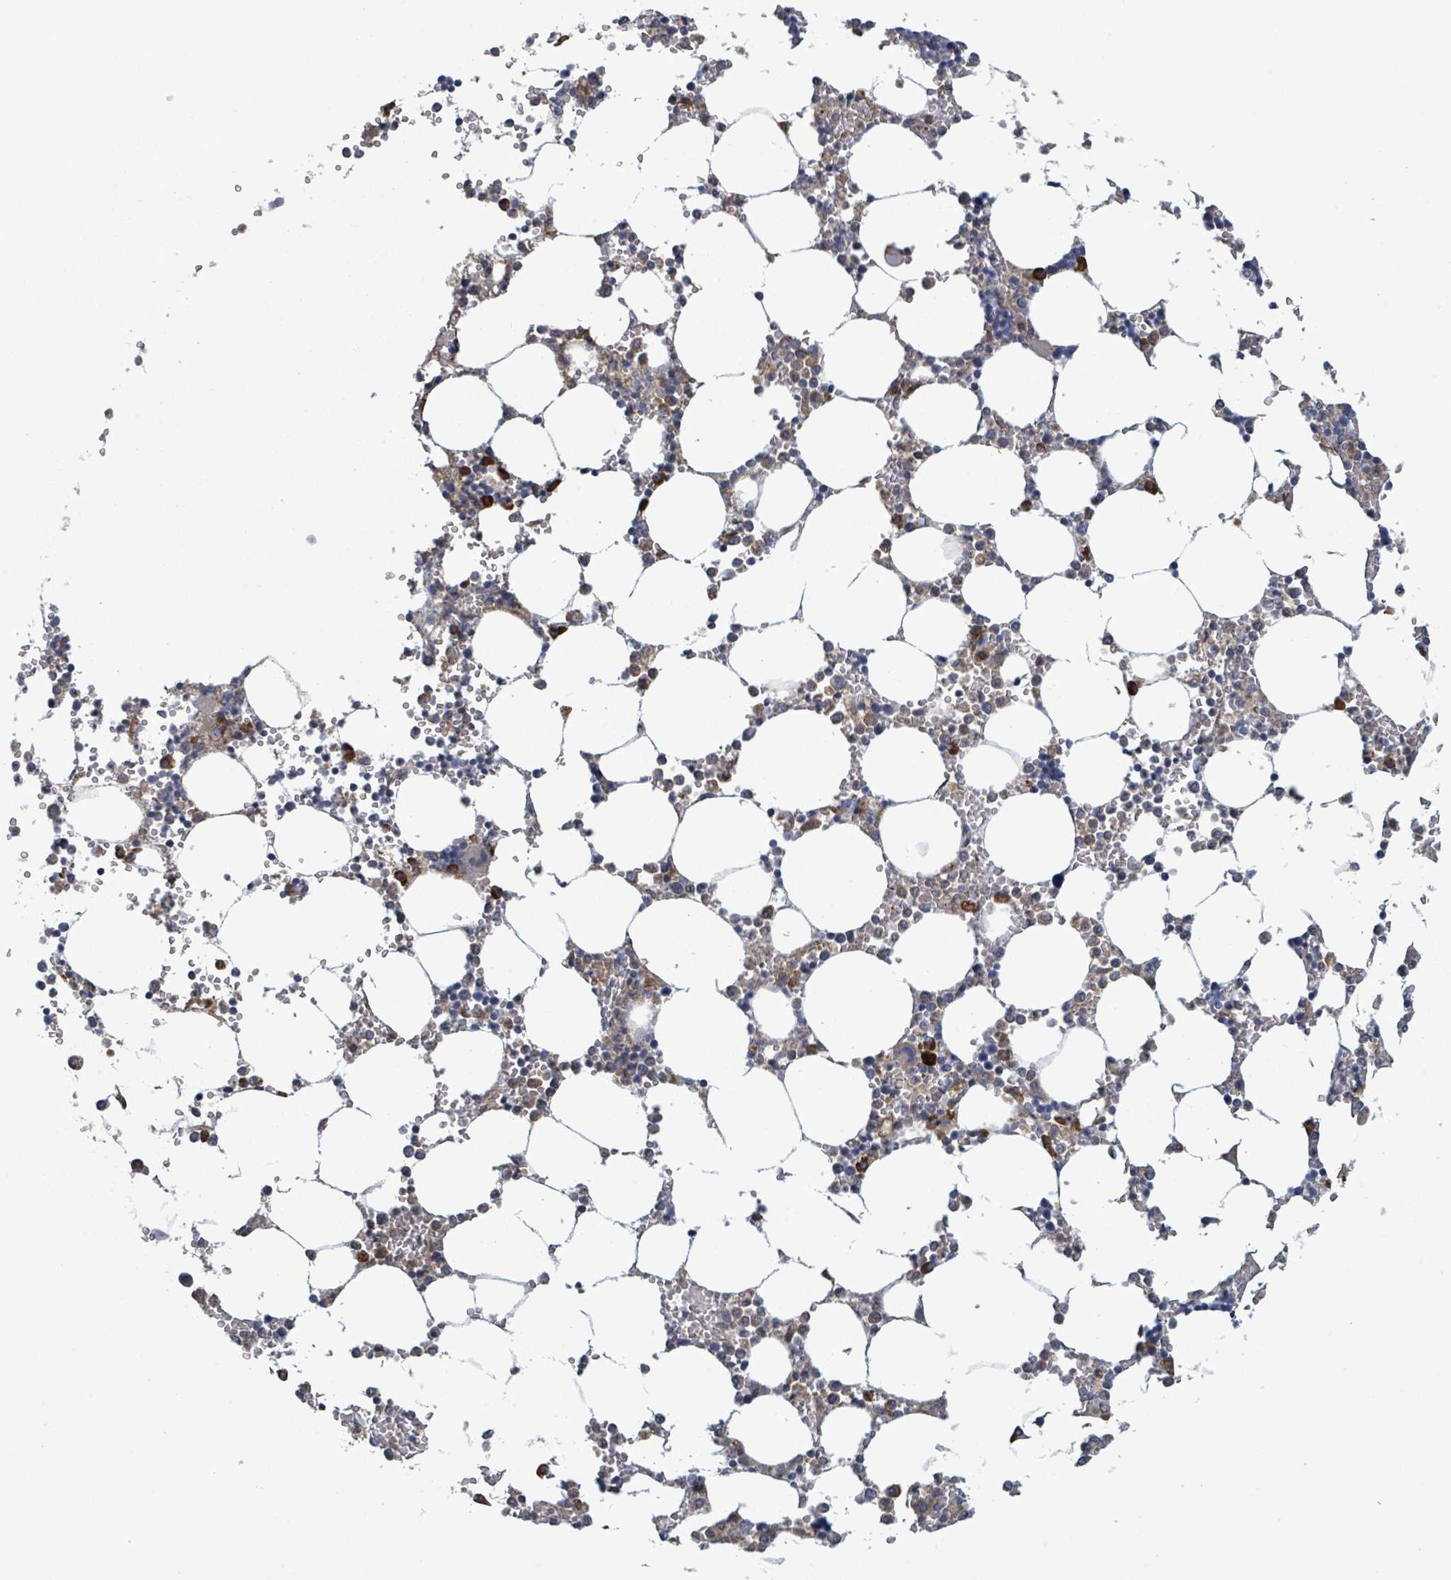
{"staining": {"intensity": "strong", "quantity": "<25%", "location": "cytoplasmic/membranous"}, "tissue": "bone marrow", "cell_type": "Hematopoietic cells", "image_type": "normal", "snomed": [{"axis": "morphology", "description": "Normal tissue, NOS"}, {"axis": "topography", "description": "Bone marrow"}], "caption": "Approximately <25% of hematopoietic cells in unremarkable bone marrow exhibit strong cytoplasmic/membranous protein expression as visualized by brown immunohistochemical staining.", "gene": "ATP13A1", "patient": {"sex": "male", "age": 64}}